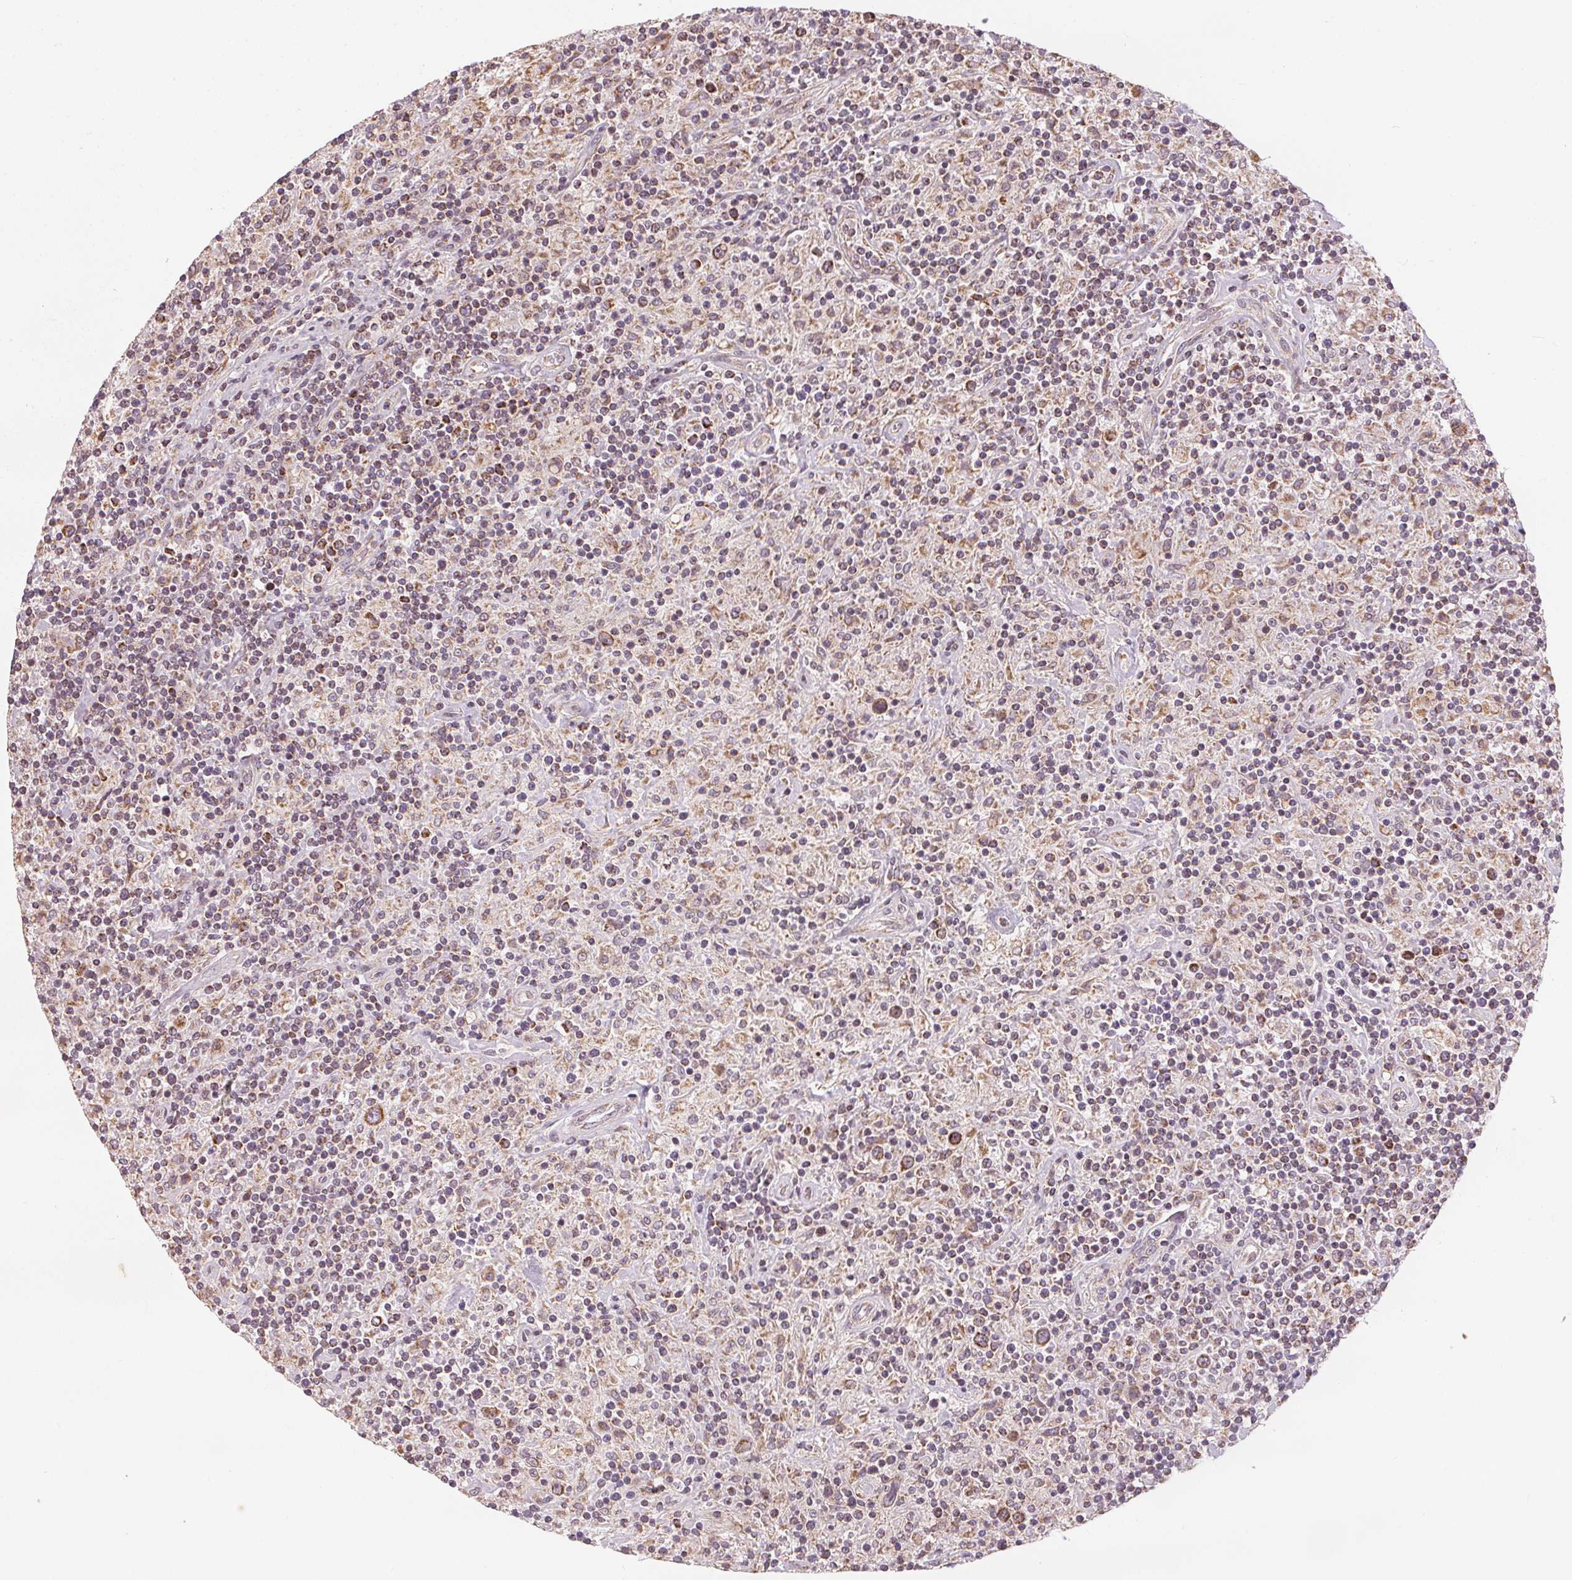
{"staining": {"intensity": "moderate", "quantity": ">75%", "location": "cytoplasmic/membranous"}, "tissue": "lymphoma", "cell_type": "Tumor cells", "image_type": "cancer", "snomed": [{"axis": "morphology", "description": "Hodgkin's disease, NOS"}, {"axis": "topography", "description": "Lymph node"}], "caption": "A photomicrograph showing moderate cytoplasmic/membranous expression in approximately >75% of tumor cells in Hodgkin's disease, as visualized by brown immunohistochemical staining.", "gene": "MATCAP1", "patient": {"sex": "male", "age": 70}}